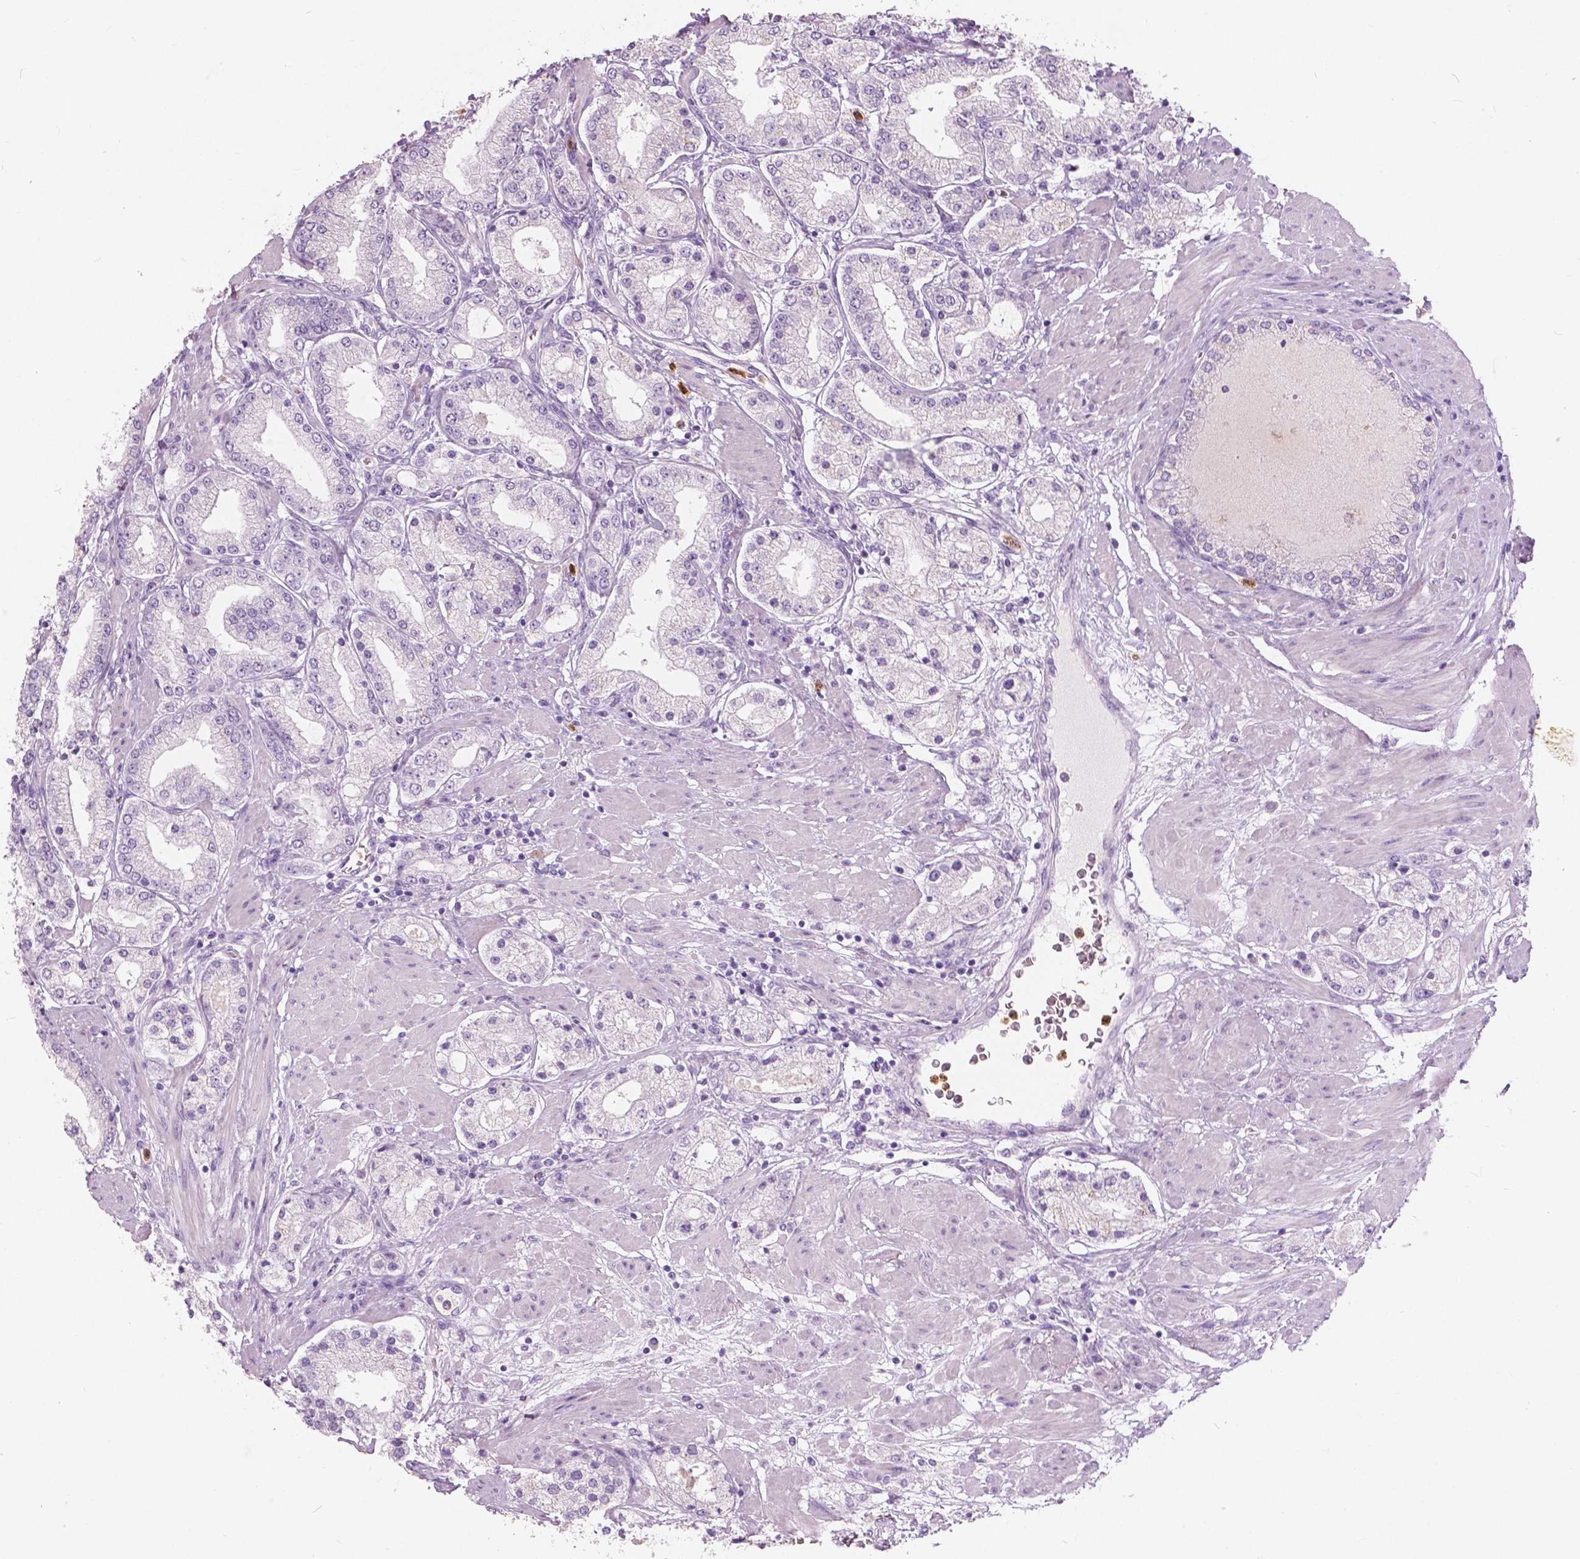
{"staining": {"intensity": "negative", "quantity": "none", "location": "none"}, "tissue": "prostate cancer", "cell_type": "Tumor cells", "image_type": "cancer", "snomed": [{"axis": "morphology", "description": "Adenocarcinoma, High grade"}, {"axis": "topography", "description": "Prostate"}], "caption": "A high-resolution photomicrograph shows immunohistochemistry staining of prostate cancer, which exhibits no significant positivity in tumor cells. (Stains: DAB immunohistochemistry with hematoxylin counter stain, Microscopy: brightfield microscopy at high magnification).", "gene": "CXCR2", "patient": {"sex": "male", "age": 67}}